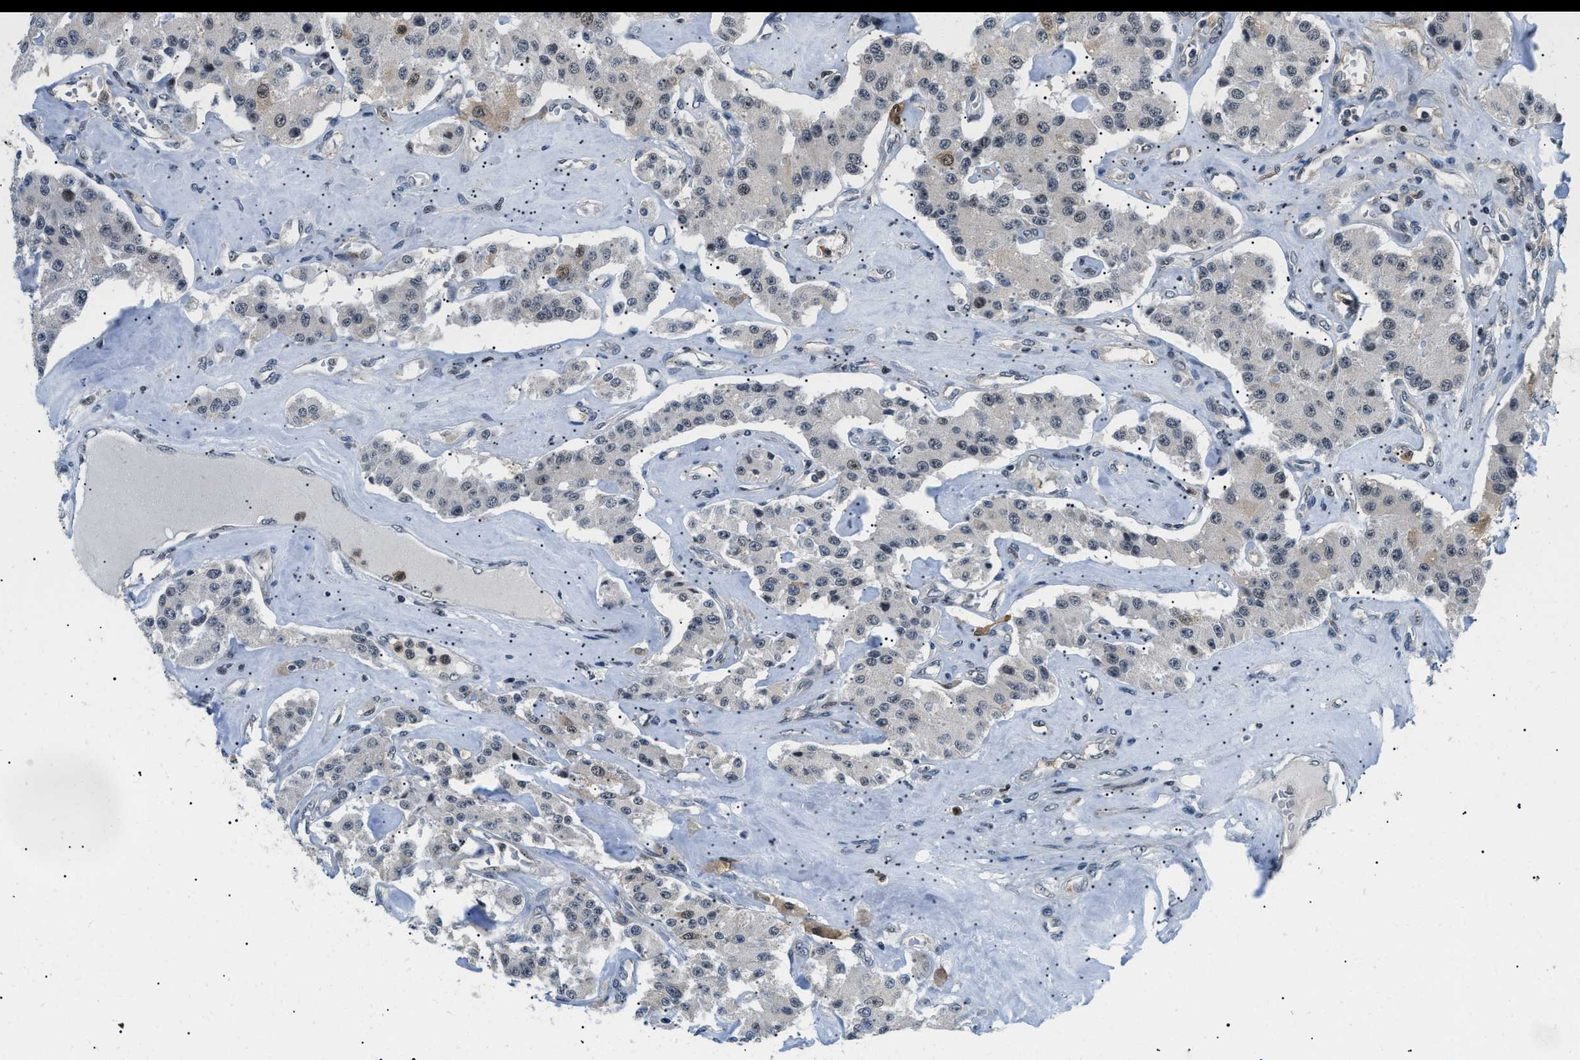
{"staining": {"intensity": "negative", "quantity": "none", "location": "none"}, "tissue": "carcinoid", "cell_type": "Tumor cells", "image_type": "cancer", "snomed": [{"axis": "morphology", "description": "Carcinoid, malignant, NOS"}, {"axis": "topography", "description": "Pancreas"}], "caption": "Carcinoid stained for a protein using immunohistochemistry (IHC) exhibits no positivity tumor cells.", "gene": "RBM15", "patient": {"sex": "male", "age": 41}}